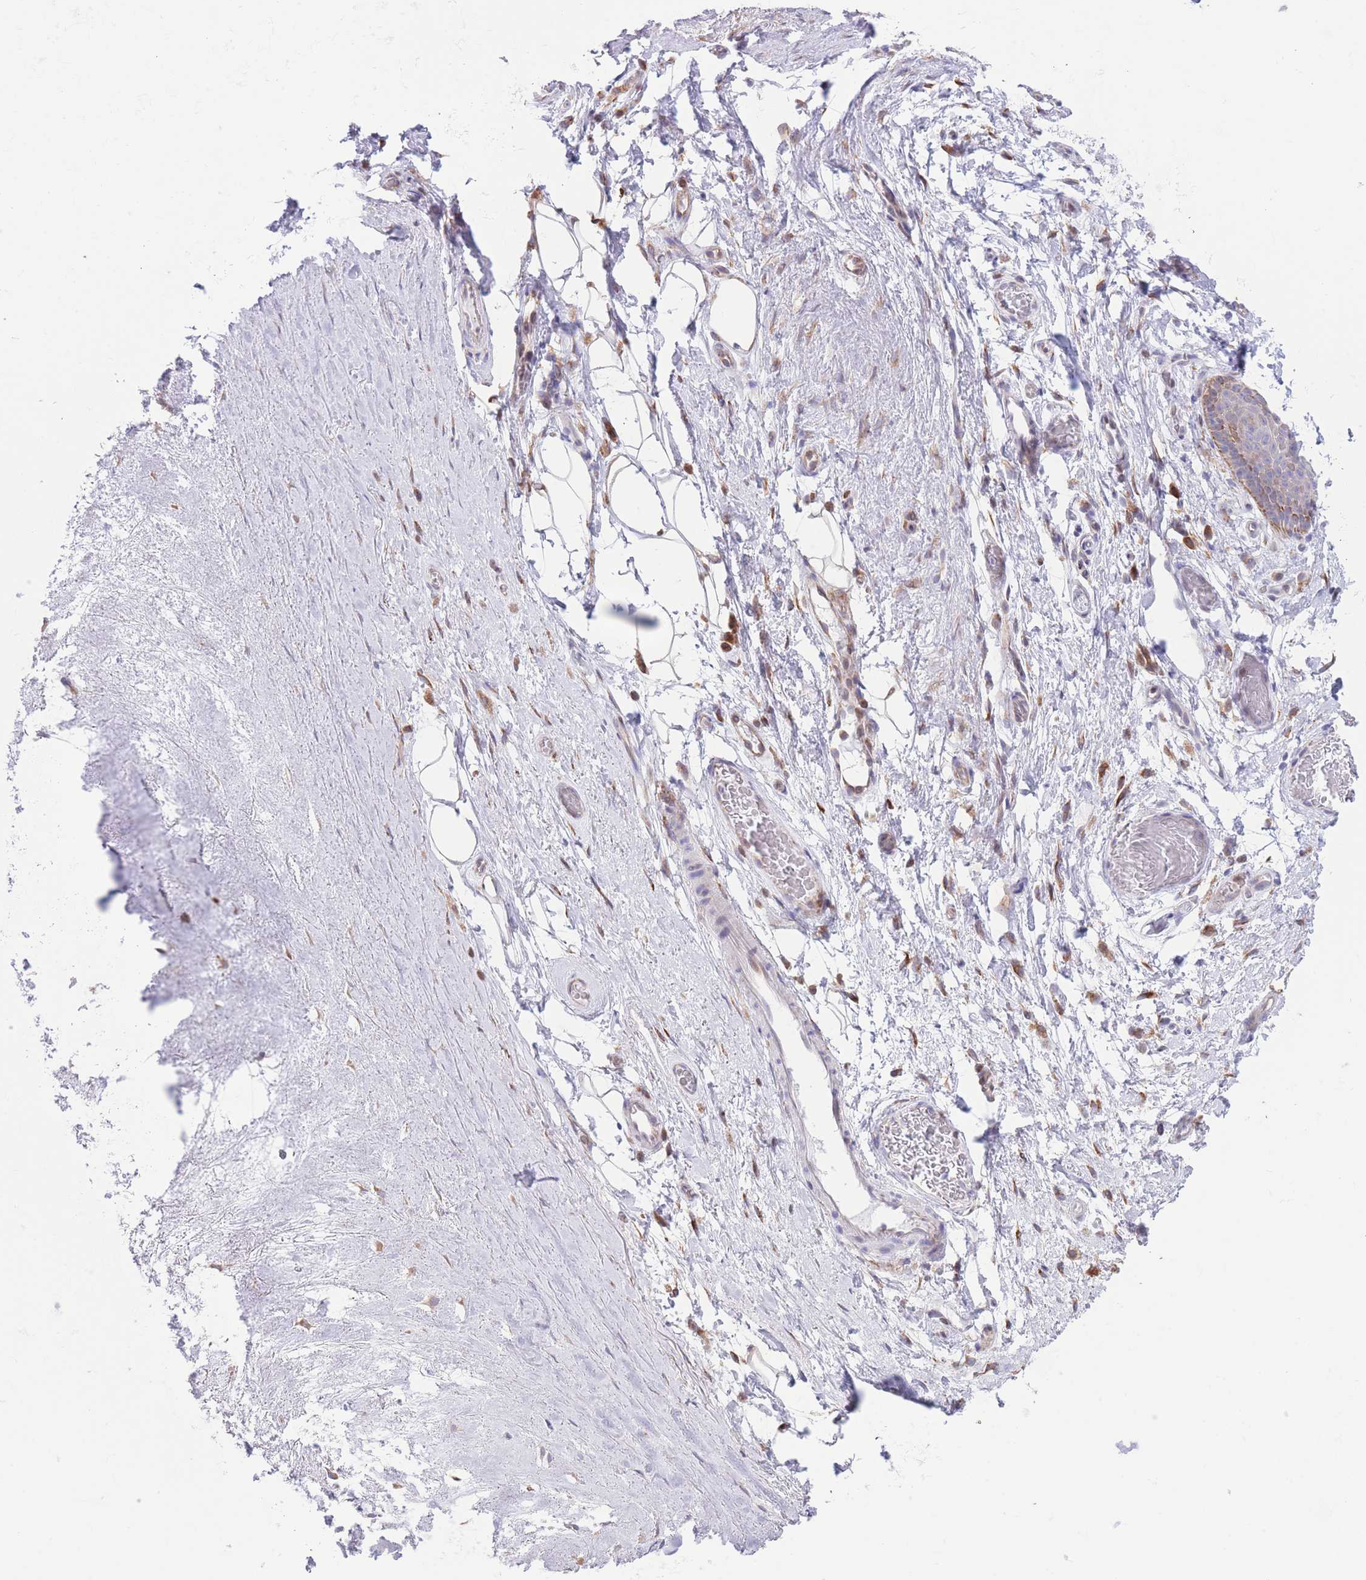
{"staining": {"intensity": "negative", "quantity": "none", "location": "none"}, "tissue": "soft tissue", "cell_type": "Chondrocytes", "image_type": "normal", "snomed": [{"axis": "morphology", "description": "Normal tissue, NOS"}, {"axis": "topography", "description": "Cartilage tissue"}], "caption": "This is a micrograph of IHC staining of normal soft tissue, which shows no expression in chondrocytes. The staining was performed using DAB to visualize the protein expression in brown, while the nuclei were stained in blue with hematoxylin (Magnification: 20x).", "gene": "MYDGF", "patient": {"sex": "male", "age": 81}}